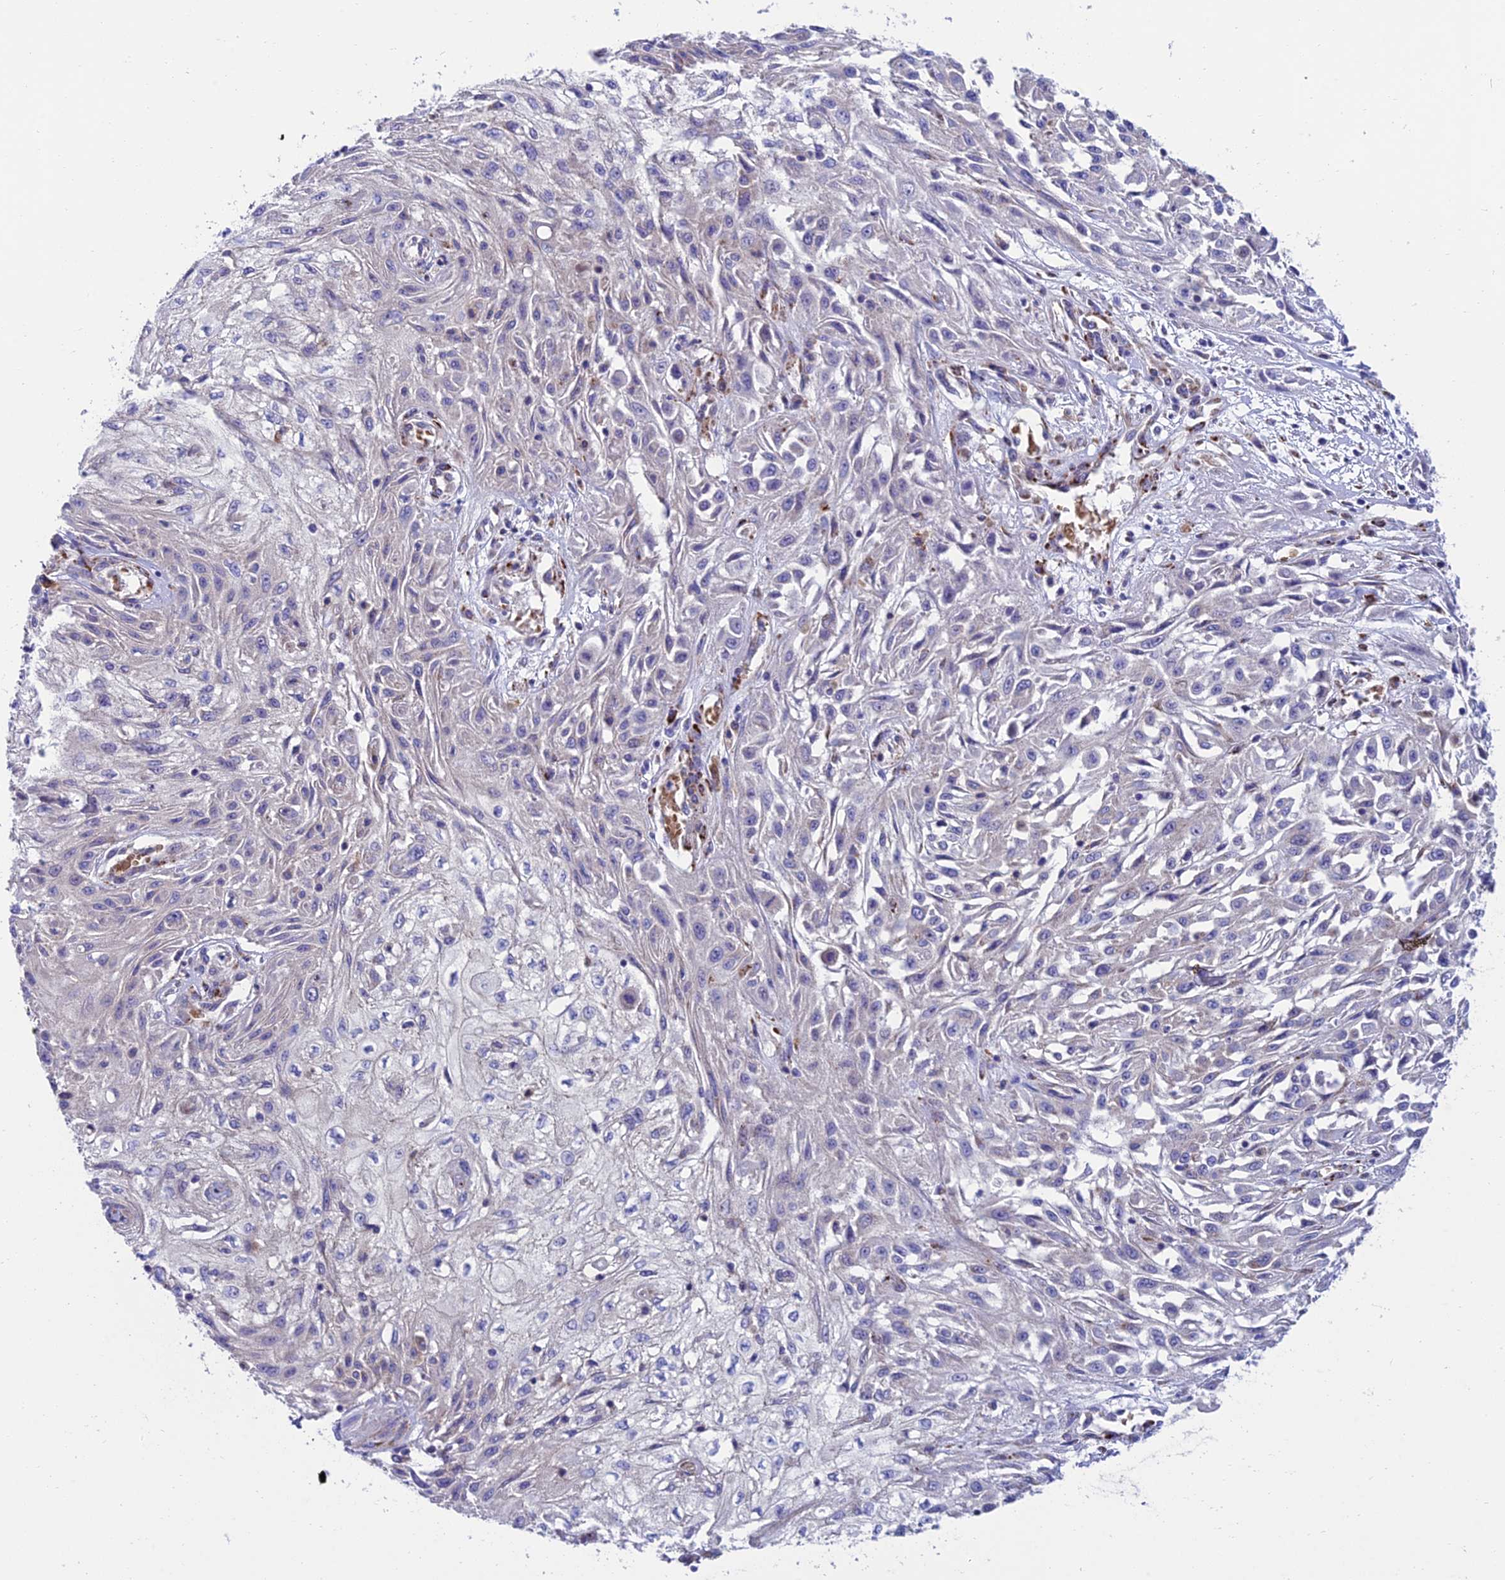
{"staining": {"intensity": "negative", "quantity": "none", "location": "none"}, "tissue": "skin cancer", "cell_type": "Tumor cells", "image_type": "cancer", "snomed": [{"axis": "morphology", "description": "Squamous cell carcinoma, NOS"}, {"axis": "morphology", "description": "Squamous cell carcinoma, metastatic, NOS"}, {"axis": "topography", "description": "Skin"}, {"axis": "topography", "description": "Lymph node"}], "caption": "The photomicrograph displays no significant staining in tumor cells of skin cancer (metastatic squamous cell carcinoma).", "gene": "MACIR", "patient": {"sex": "male", "age": 75}}